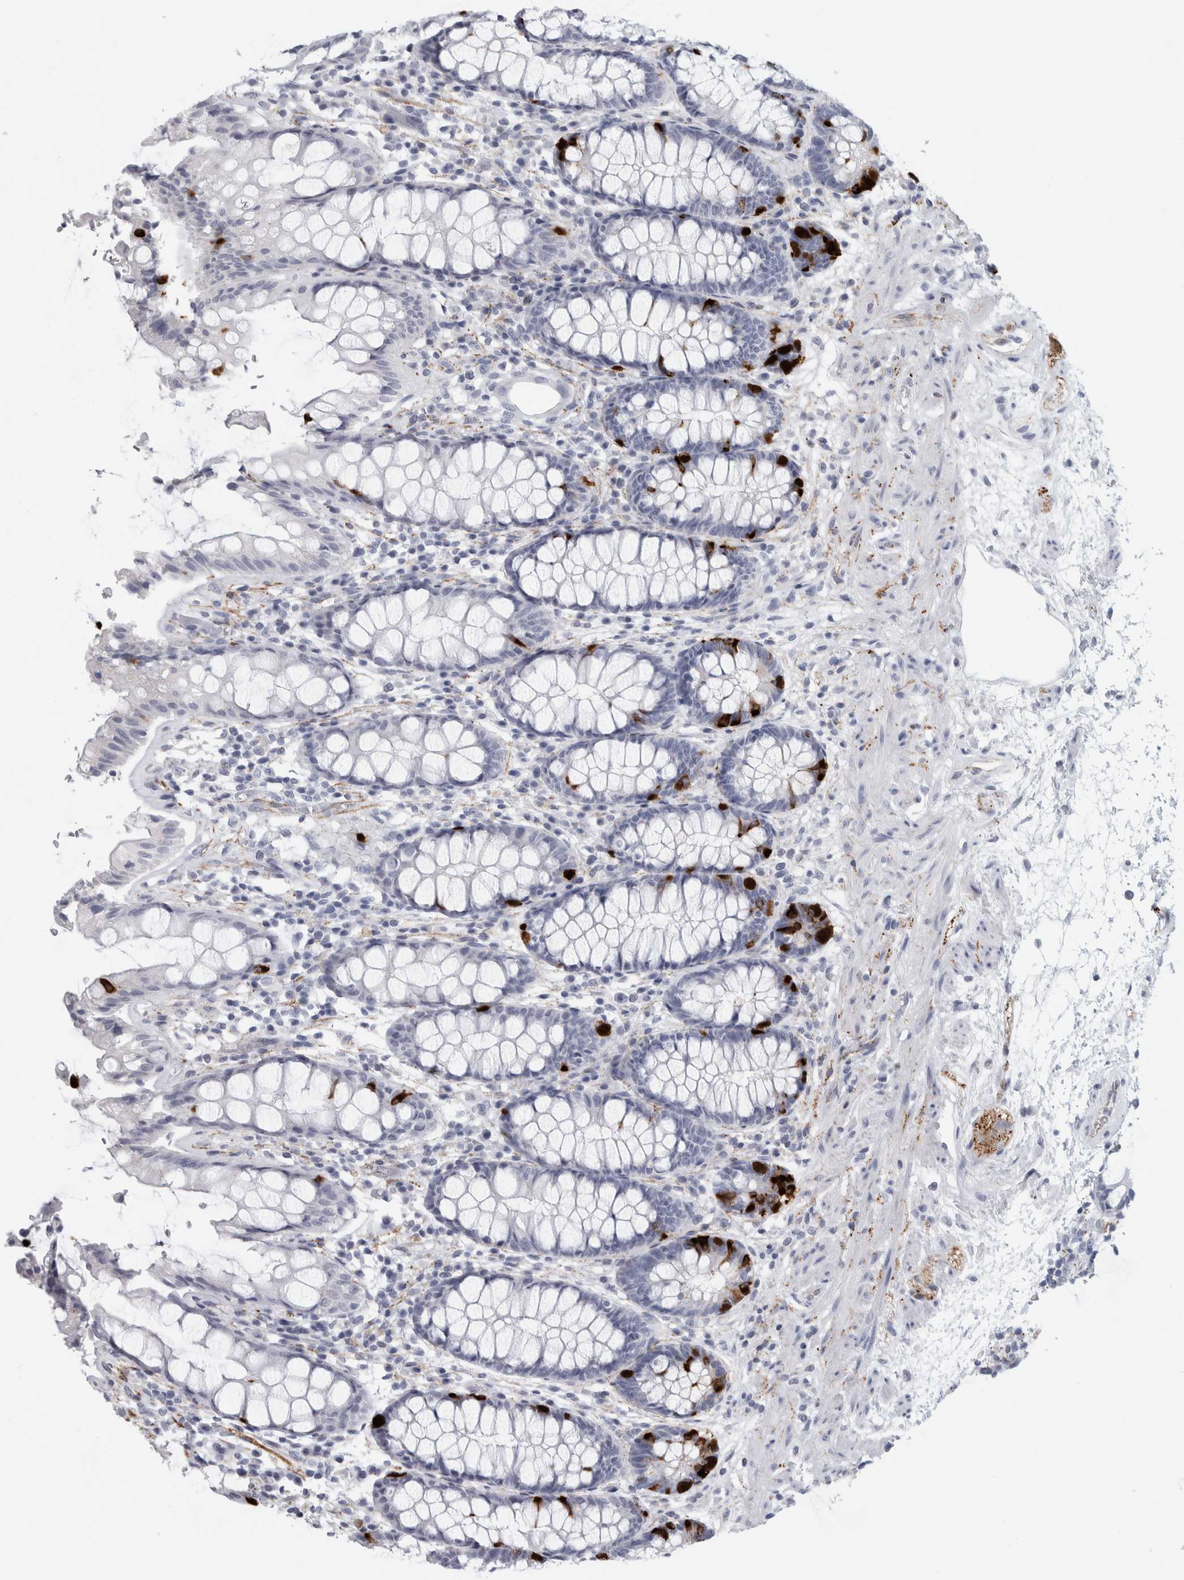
{"staining": {"intensity": "strong", "quantity": "<25%", "location": "cytoplasmic/membranous"}, "tissue": "rectum", "cell_type": "Glandular cells", "image_type": "normal", "snomed": [{"axis": "morphology", "description": "Normal tissue, NOS"}, {"axis": "topography", "description": "Rectum"}], "caption": "IHC of benign human rectum displays medium levels of strong cytoplasmic/membranous expression in approximately <25% of glandular cells.", "gene": "CPE", "patient": {"sex": "male", "age": 64}}